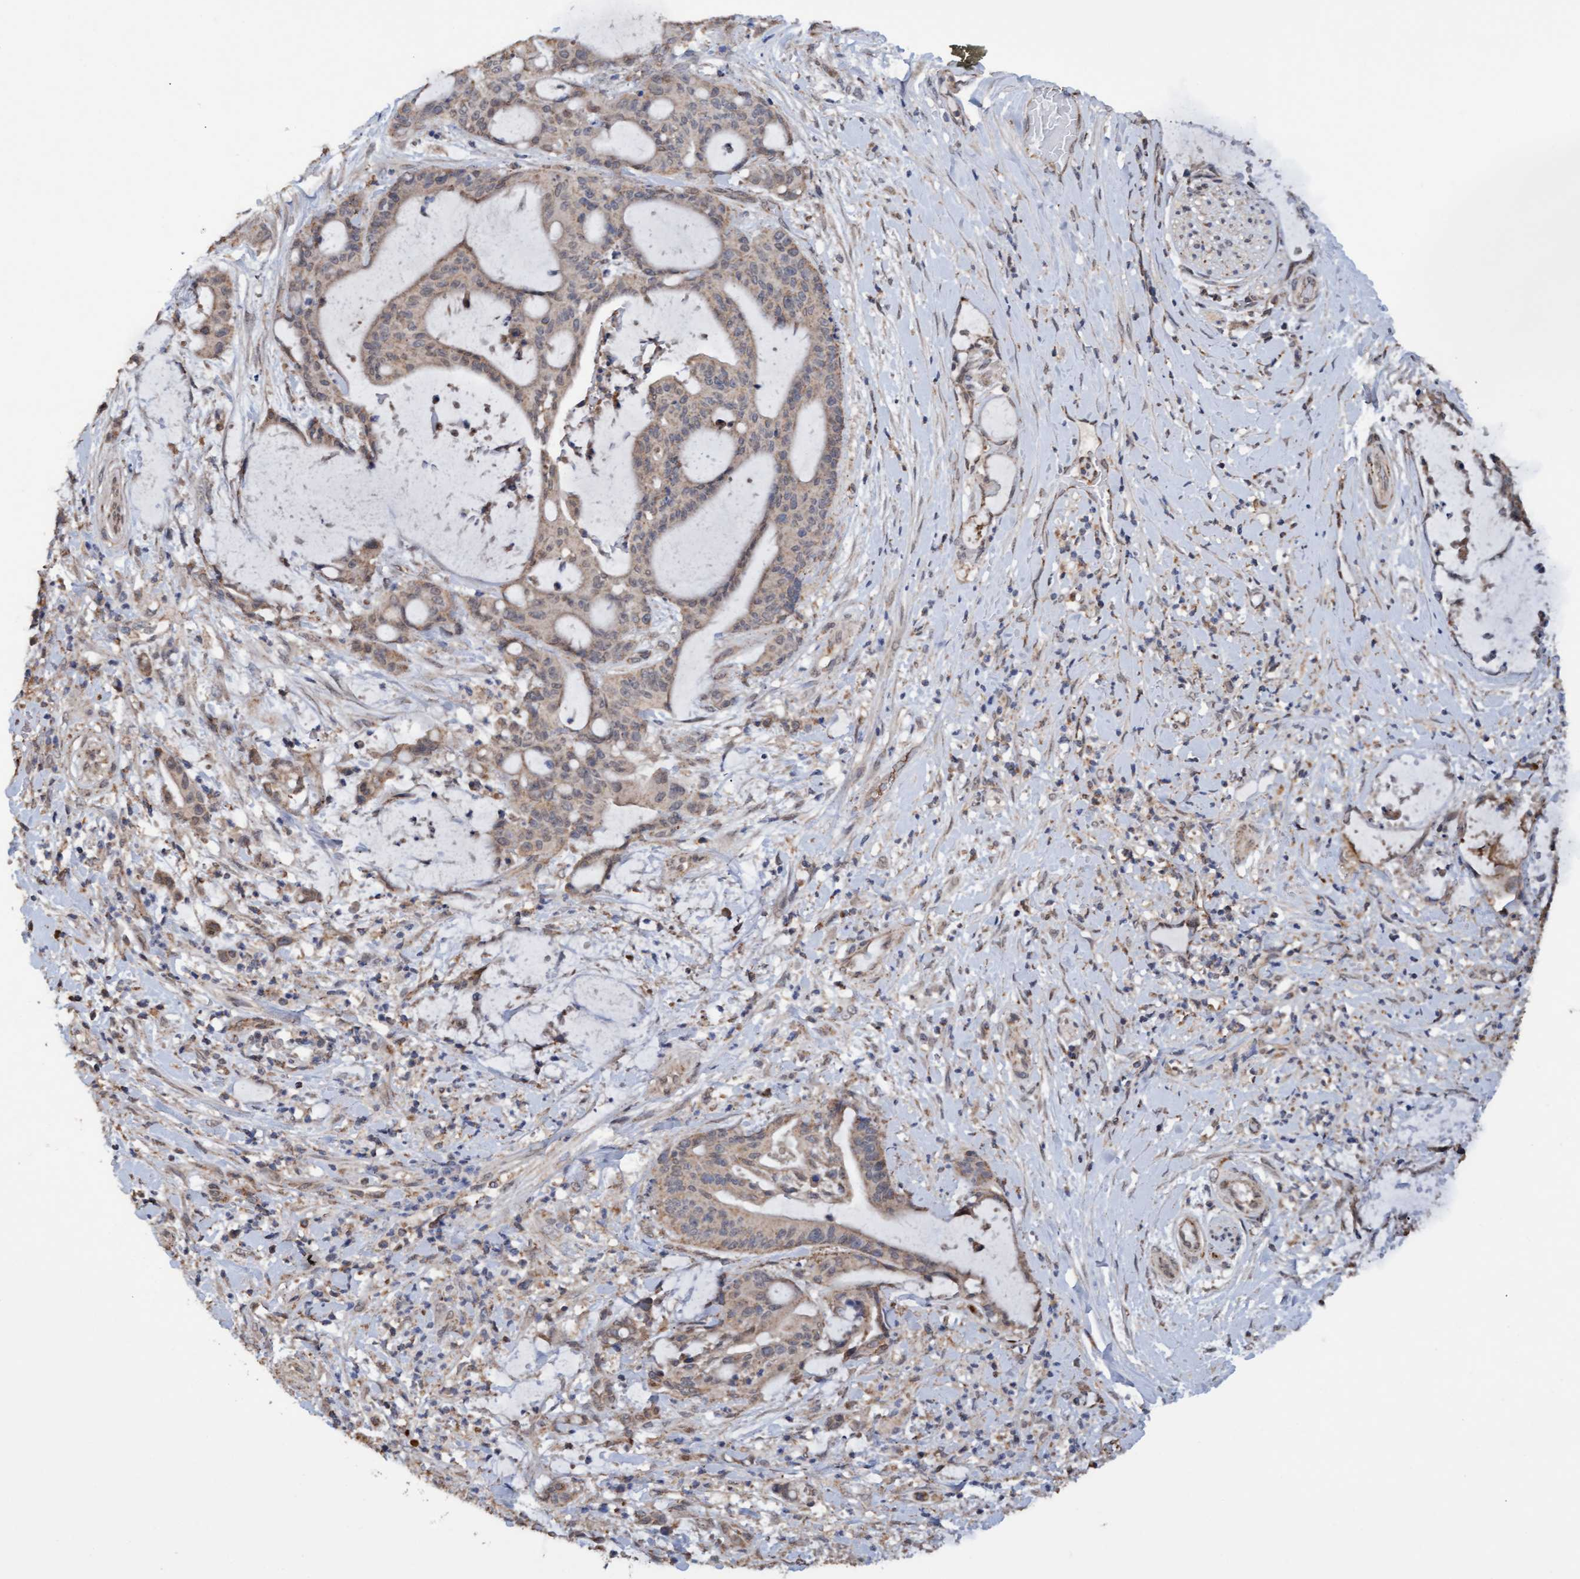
{"staining": {"intensity": "weak", "quantity": "25%-75%", "location": "cytoplasmic/membranous"}, "tissue": "liver cancer", "cell_type": "Tumor cells", "image_type": "cancer", "snomed": [{"axis": "morphology", "description": "Normal tissue, NOS"}, {"axis": "morphology", "description": "Cholangiocarcinoma"}, {"axis": "topography", "description": "Liver"}, {"axis": "topography", "description": "Peripheral nerve tissue"}], "caption": "Immunohistochemistry (IHC) of liver cancer (cholangiocarcinoma) reveals low levels of weak cytoplasmic/membranous expression in approximately 25%-75% of tumor cells.", "gene": "MGLL", "patient": {"sex": "female", "age": 73}}